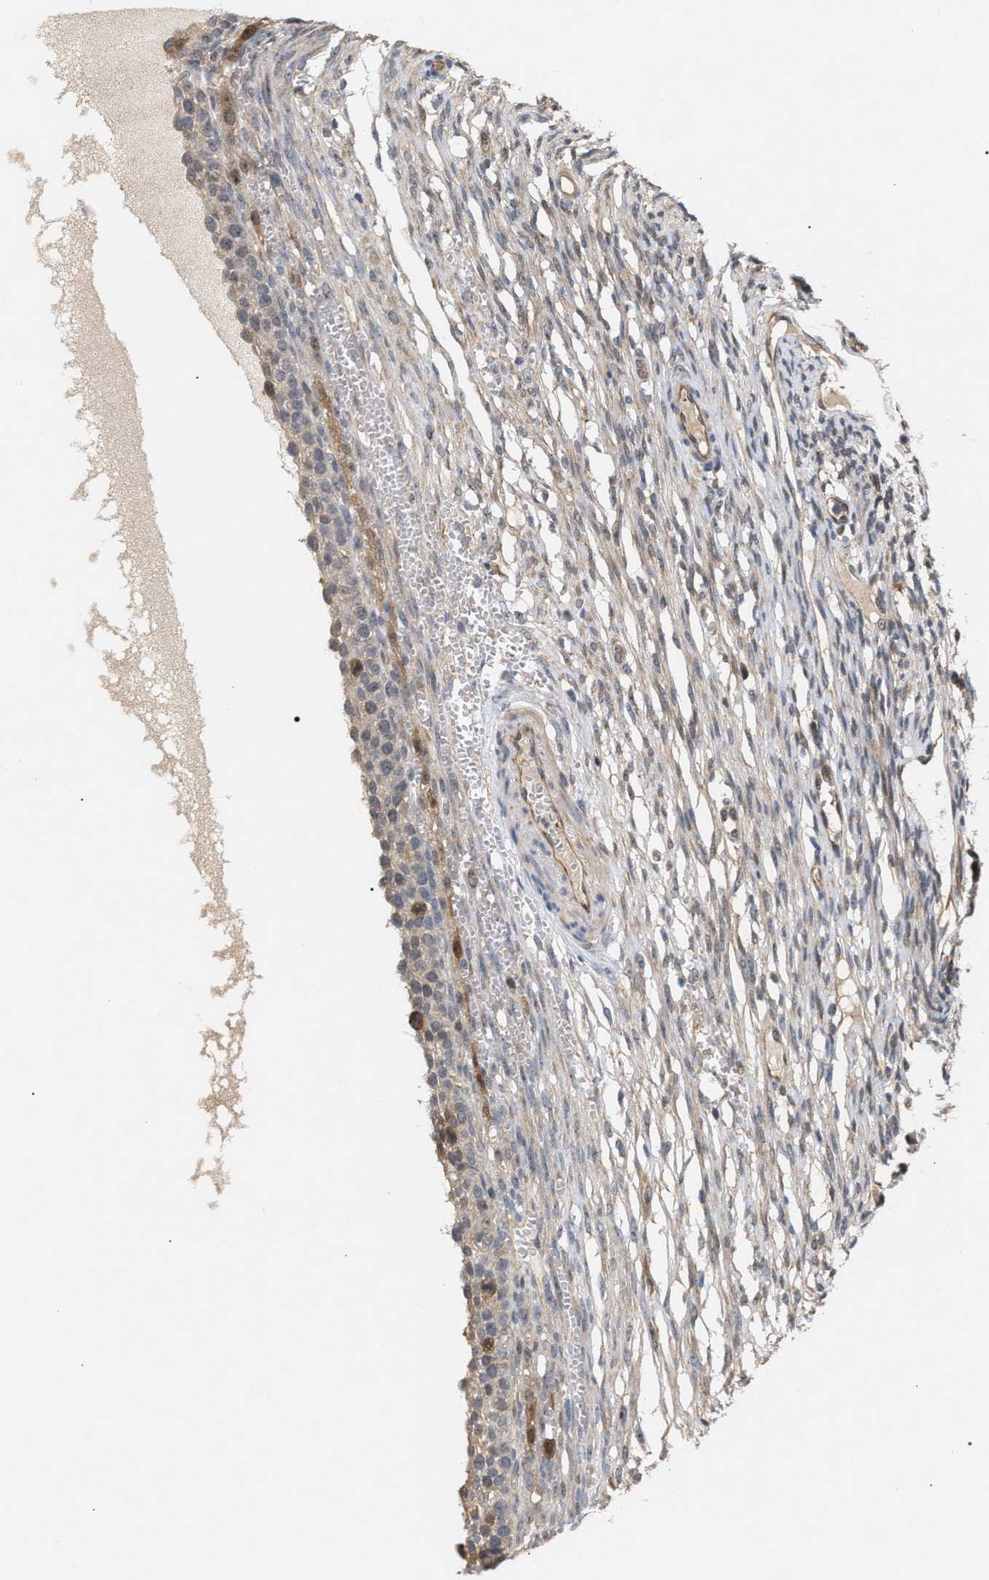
{"staining": {"intensity": "moderate", "quantity": "25%-75%", "location": "cytoplasmic/membranous"}, "tissue": "ovary", "cell_type": "Ovarian stroma cells", "image_type": "normal", "snomed": [{"axis": "morphology", "description": "Normal tissue, NOS"}, {"axis": "topography", "description": "Ovary"}], "caption": "Ovary stained for a protein shows moderate cytoplasmic/membranous positivity in ovarian stroma cells.", "gene": "GLOD4", "patient": {"sex": "female", "age": 33}}